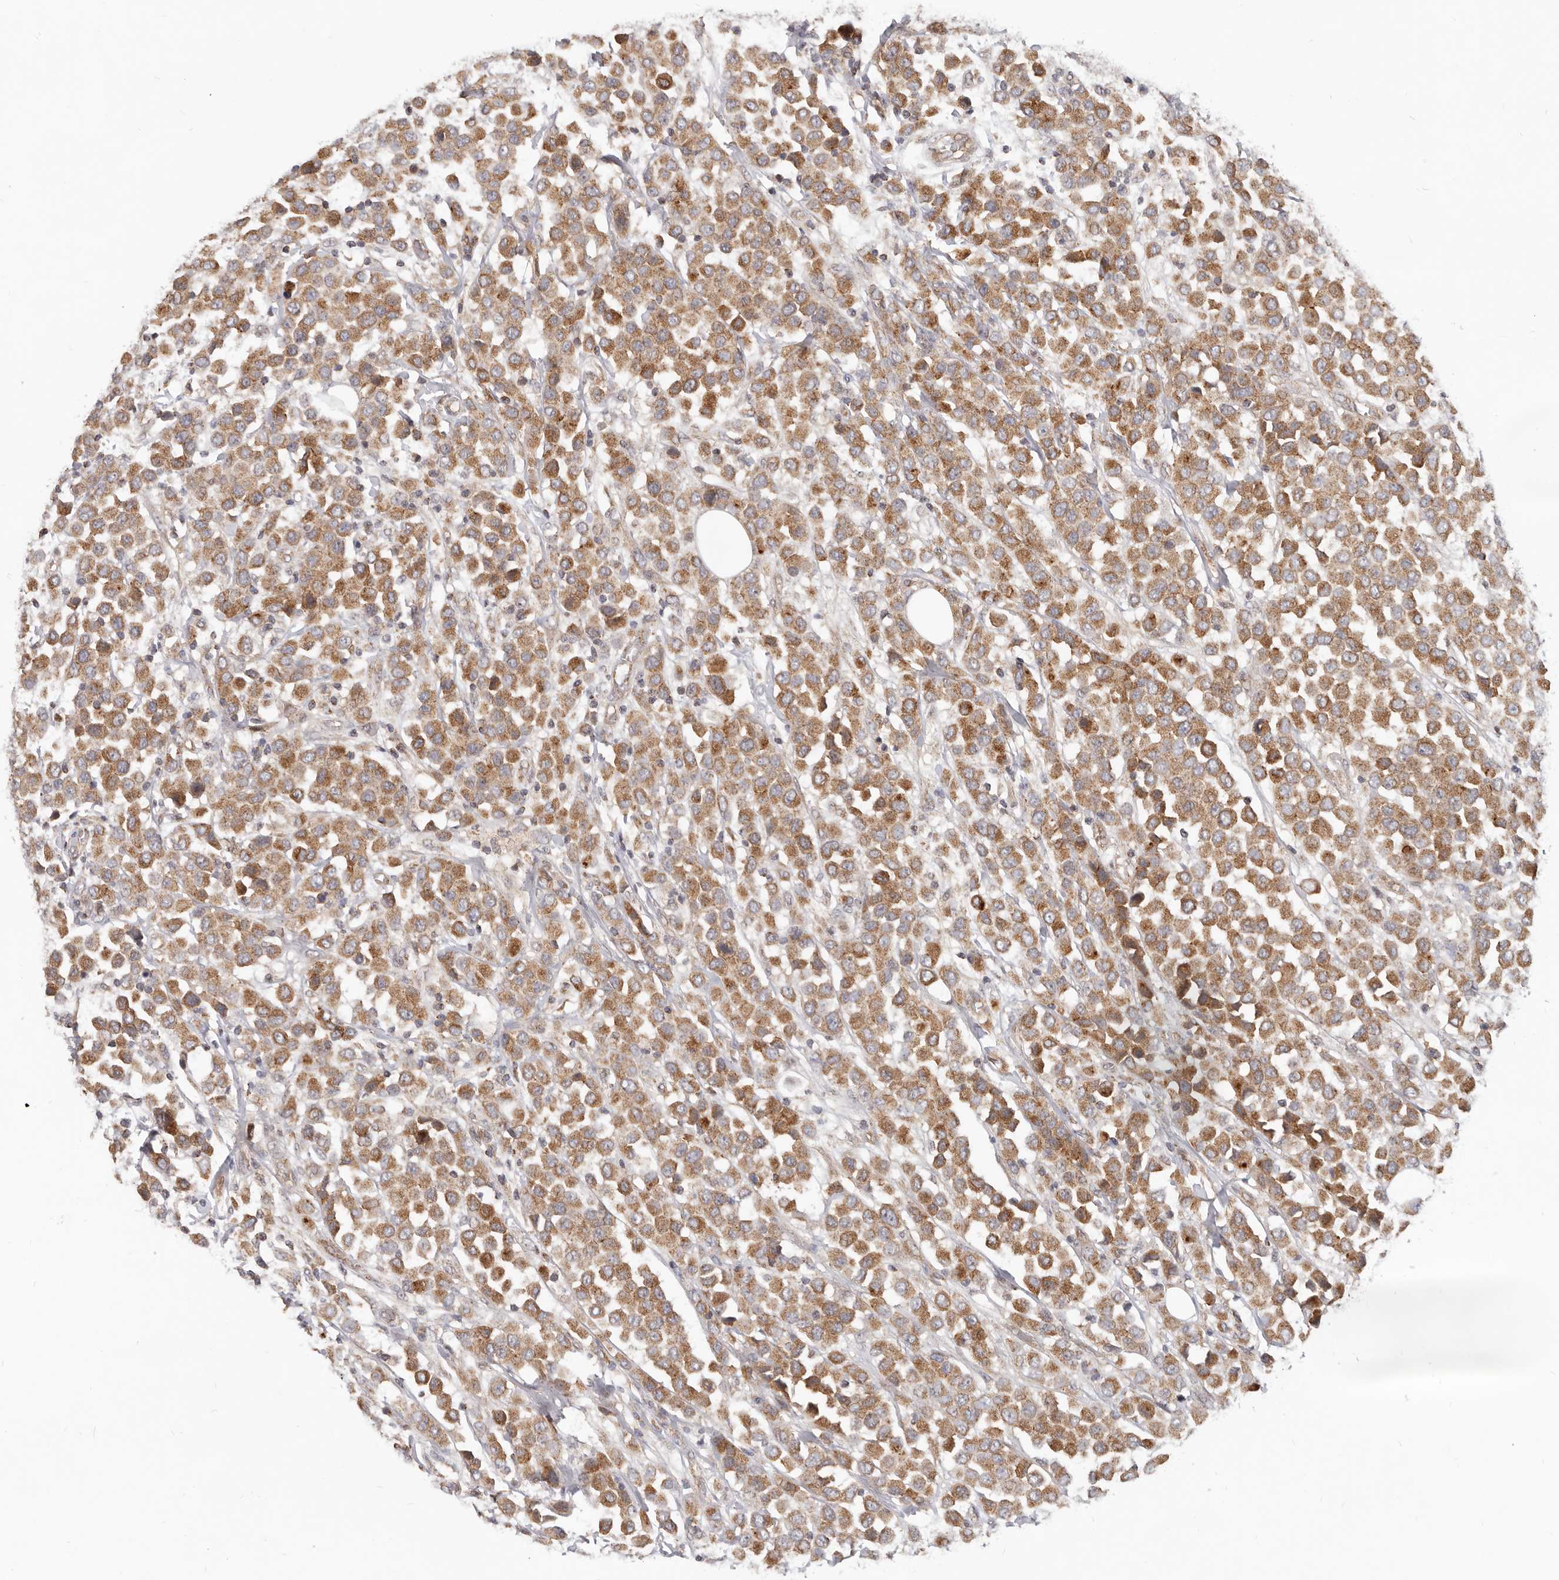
{"staining": {"intensity": "moderate", "quantity": ">75%", "location": "cytoplasmic/membranous"}, "tissue": "breast cancer", "cell_type": "Tumor cells", "image_type": "cancer", "snomed": [{"axis": "morphology", "description": "Duct carcinoma"}, {"axis": "topography", "description": "Breast"}], "caption": "Breast cancer (invasive ductal carcinoma) tissue demonstrates moderate cytoplasmic/membranous expression in approximately >75% of tumor cells, visualized by immunohistochemistry.", "gene": "USP49", "patient": {"sex": "female", "age": 61}}